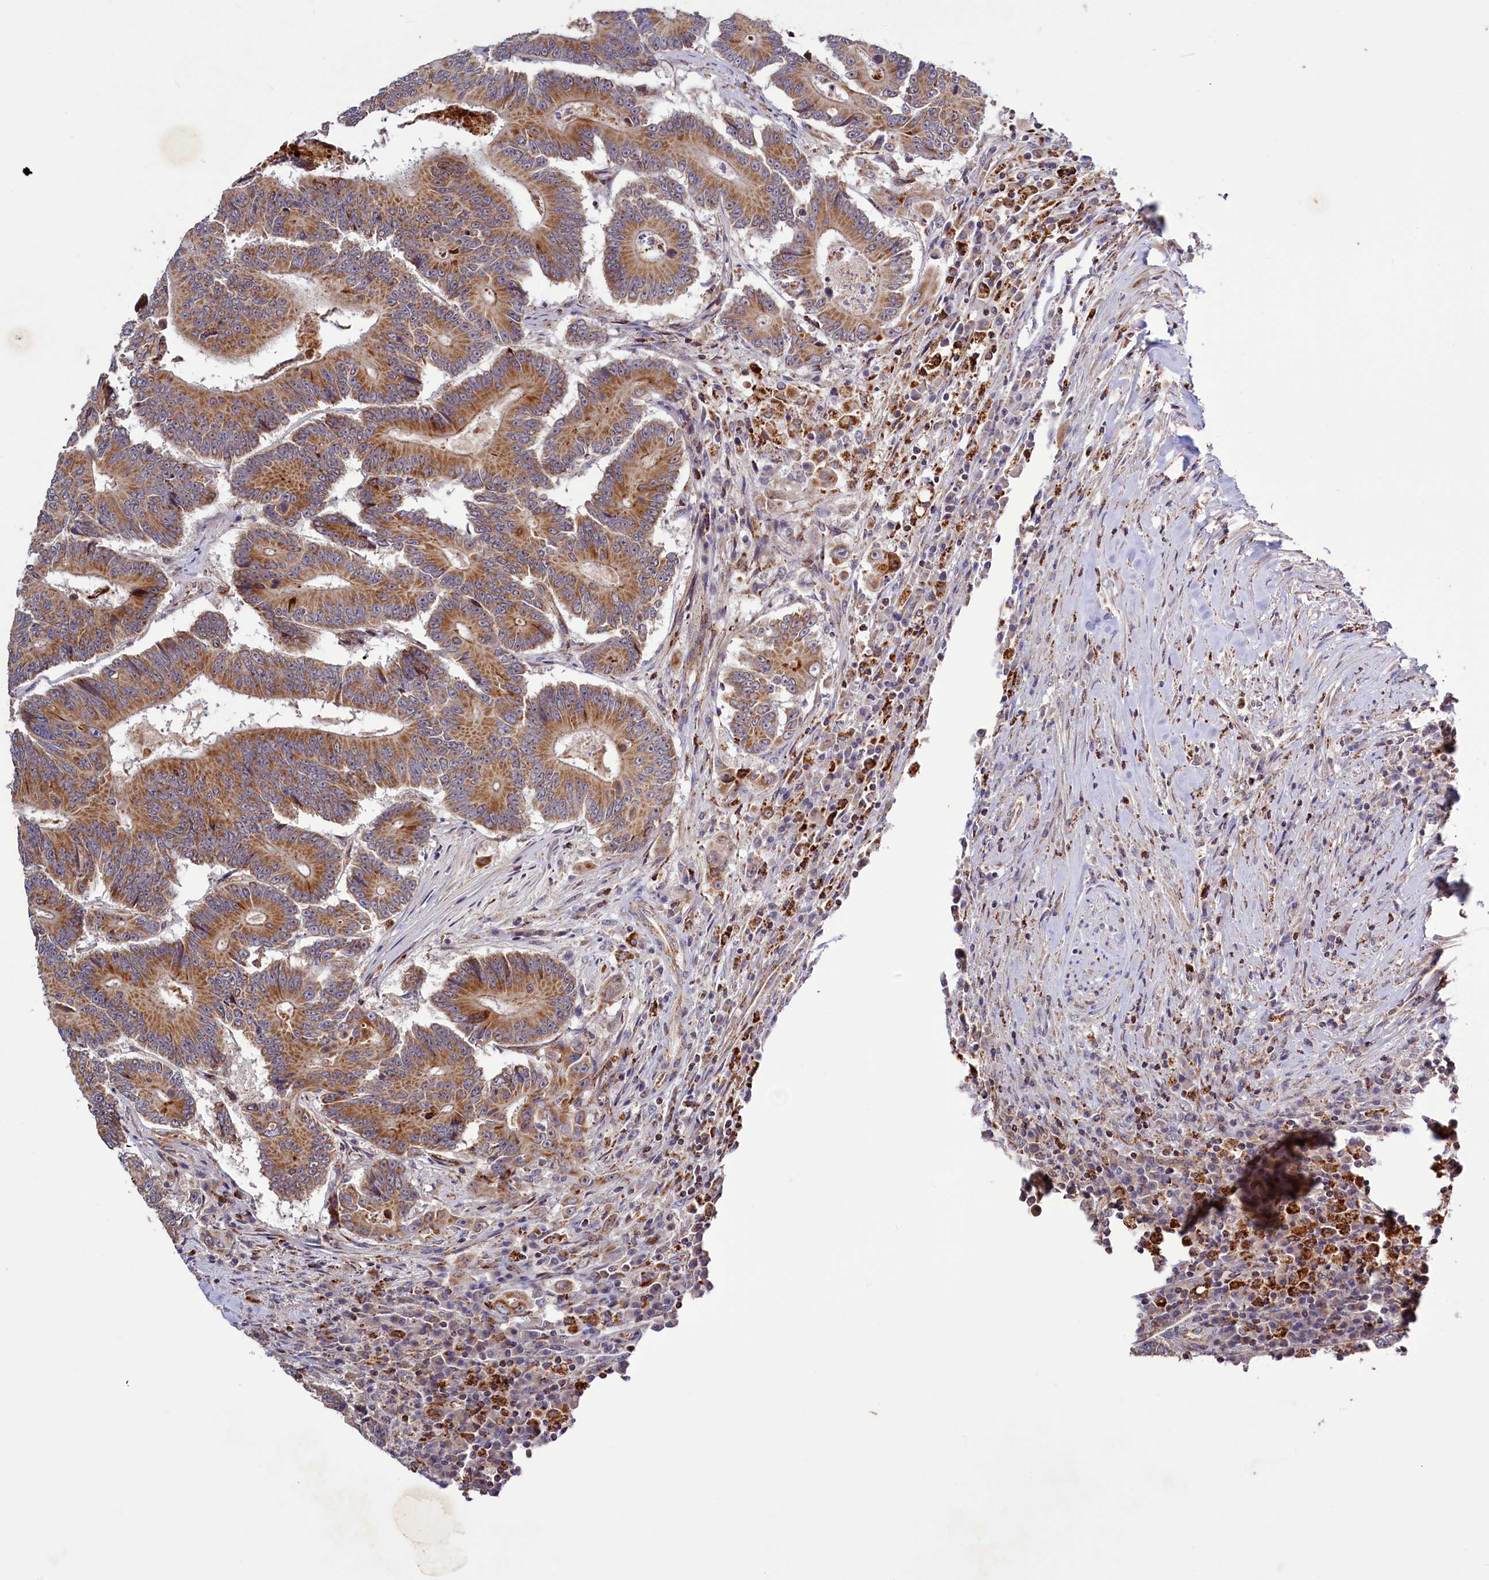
{"staining": {"intensity": "moderate", "quantity": ">75%", "location": "cytoplasmic/membranous"}, "tissue": "colorectal cancer", "cell_type": "Tumor cells", "image_type": "cancer", "snomed": [{"axis": "morphology", "description": "Adenocarcinoma, NOS"}, {"axis": "topography", "description": "Colon"}], "caption": "Colorectal adenocarcinoma tissue reveals moderate cytoplasmic/membranous positivity in approximately >75% of tumor cells, visualized by immunohistochemistry. (DAB IHC, brown staining for protein, blue staining for nuclei).", "gene": "DYNC2H1", "patient": {"sex": "male", "age": 83}}